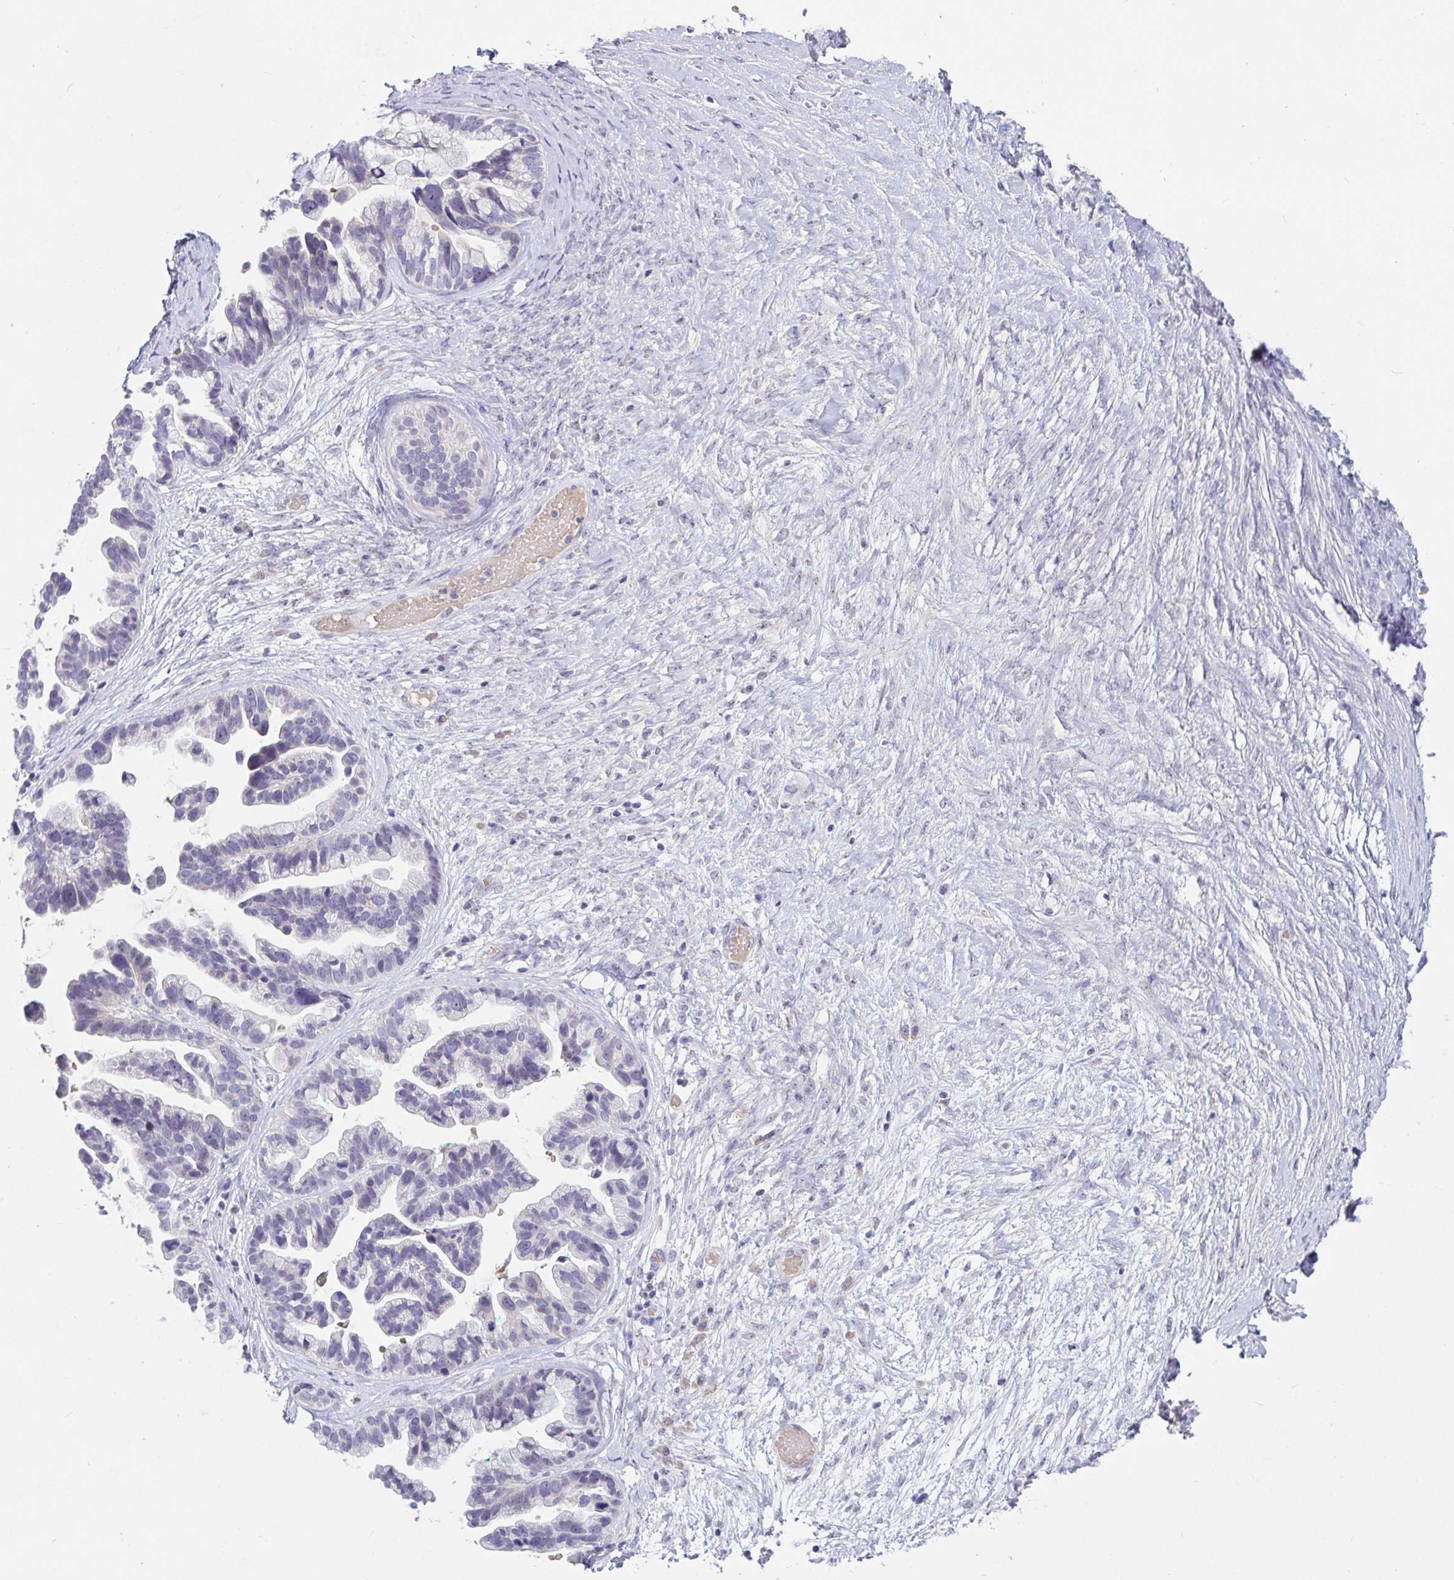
{"staining": {"intensity": "negative", "quantity": "none", "location": "none"}, "tissue": "ovarian cancer", "cell_type": "Tumor cells", "image_type": "cancer", "snomed": [{"axis": "morphology", "description": "Cystadenocarcinoma, serous, NOS"}, {"axis": "topography", "description": "Ovary"}], "caption": "Immunohistochemistry photomicrograph of ovarian cancer stained for a protein (brown), which shows no staining in tumor cells.", "gene": "MYC", "patient": {"sex": "female", "age": 56}}